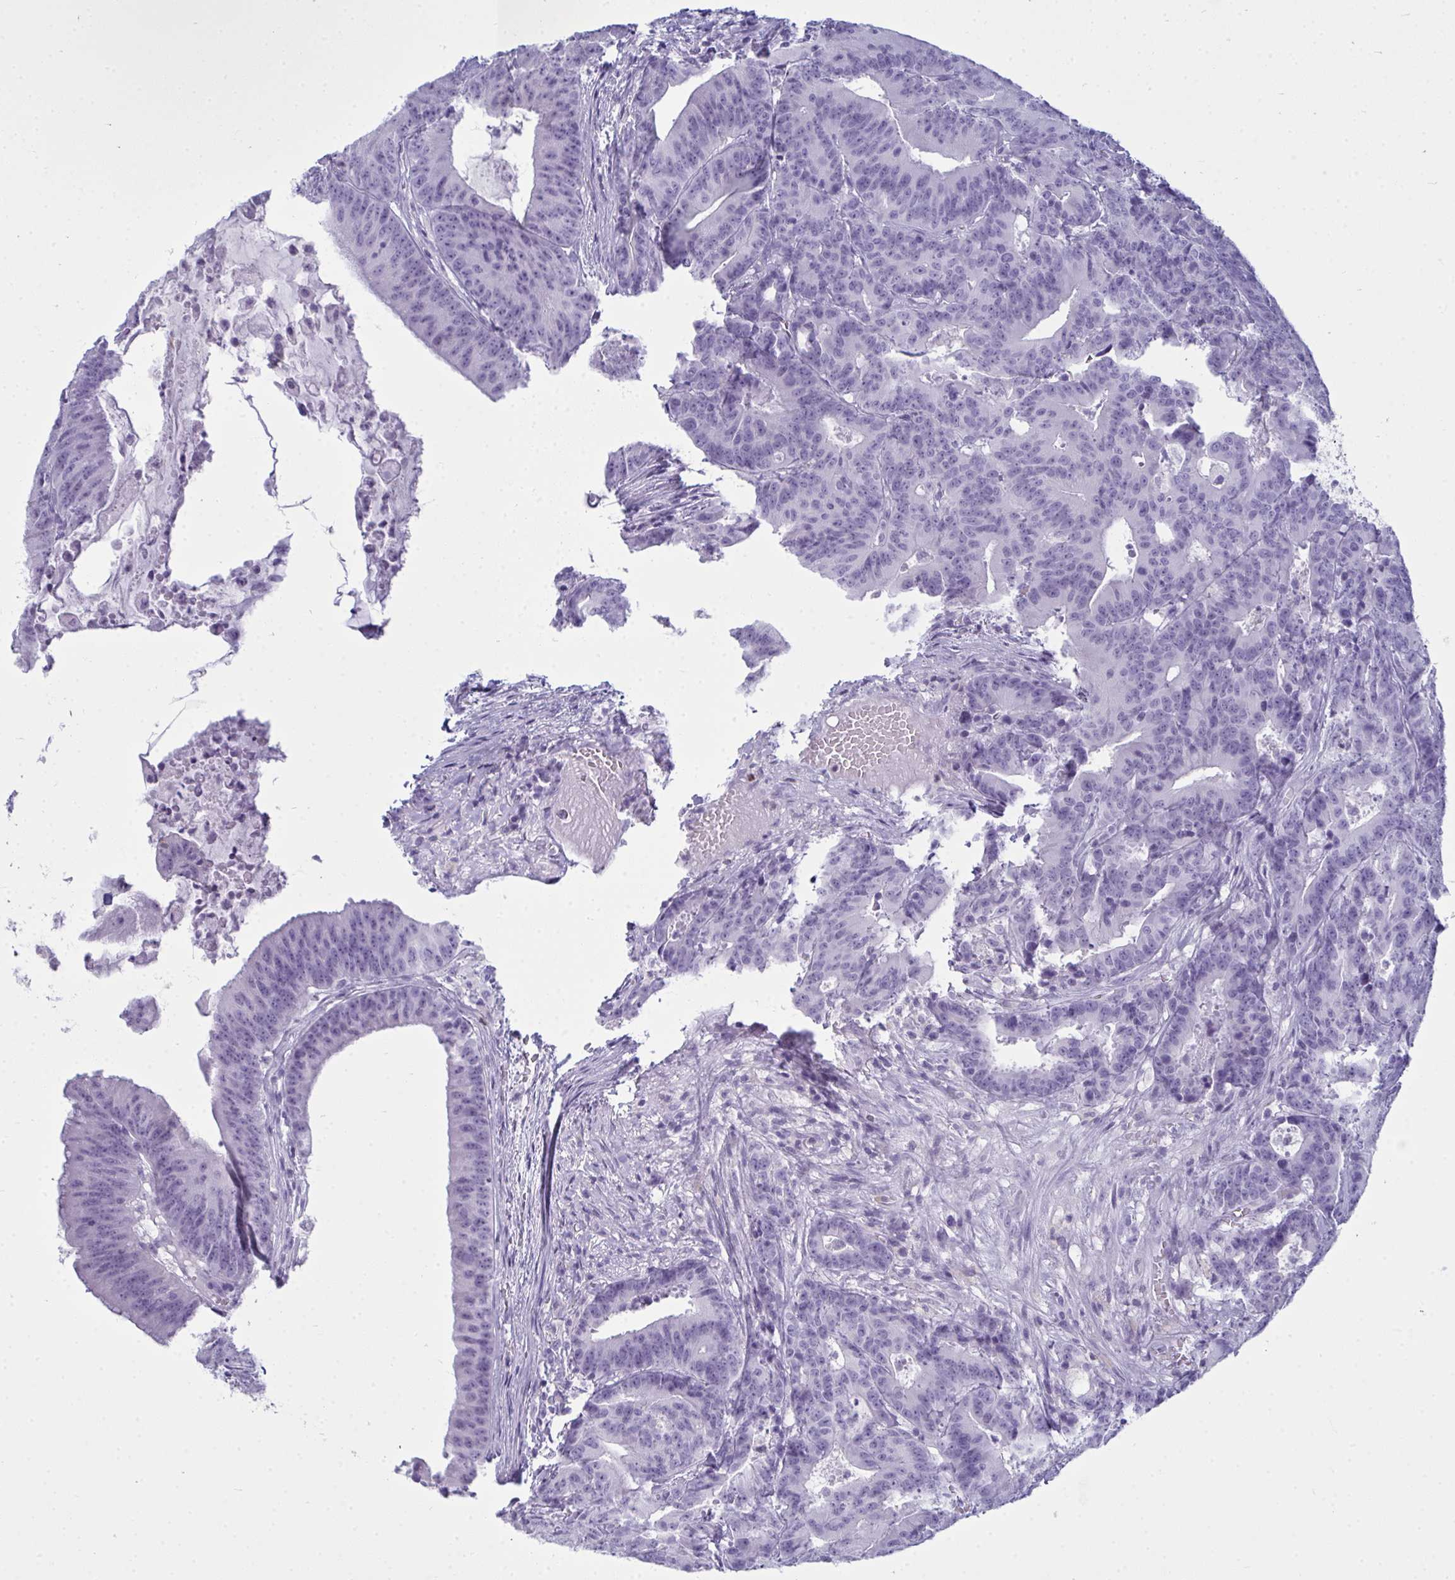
{"staining": {"intensity": "negative", "quantity": "none", "location": "none"}, "tissue": "colorectal cancer", "cell_type": "Tumor cells", "image_type": "cancer", "snomed": [{"axis": "morphology", "description": "Adenocarcinoma, NOS"}, {"axis": "topography", "description": "Colon"}], "caption": "Immunohistochemical staining of colorectal cancer (adenocarcinoma) reveals no significant expression in tumor cells. (Stains: DAB (3,3'-diaminobenzidine) immunohistochemistry (IHC) with hematoxylin counter stain, Microscopy: brightfield microscopy at high magnification).", "gene": "SERPINB10", "patient": {"sex": "female", "age": 78}}